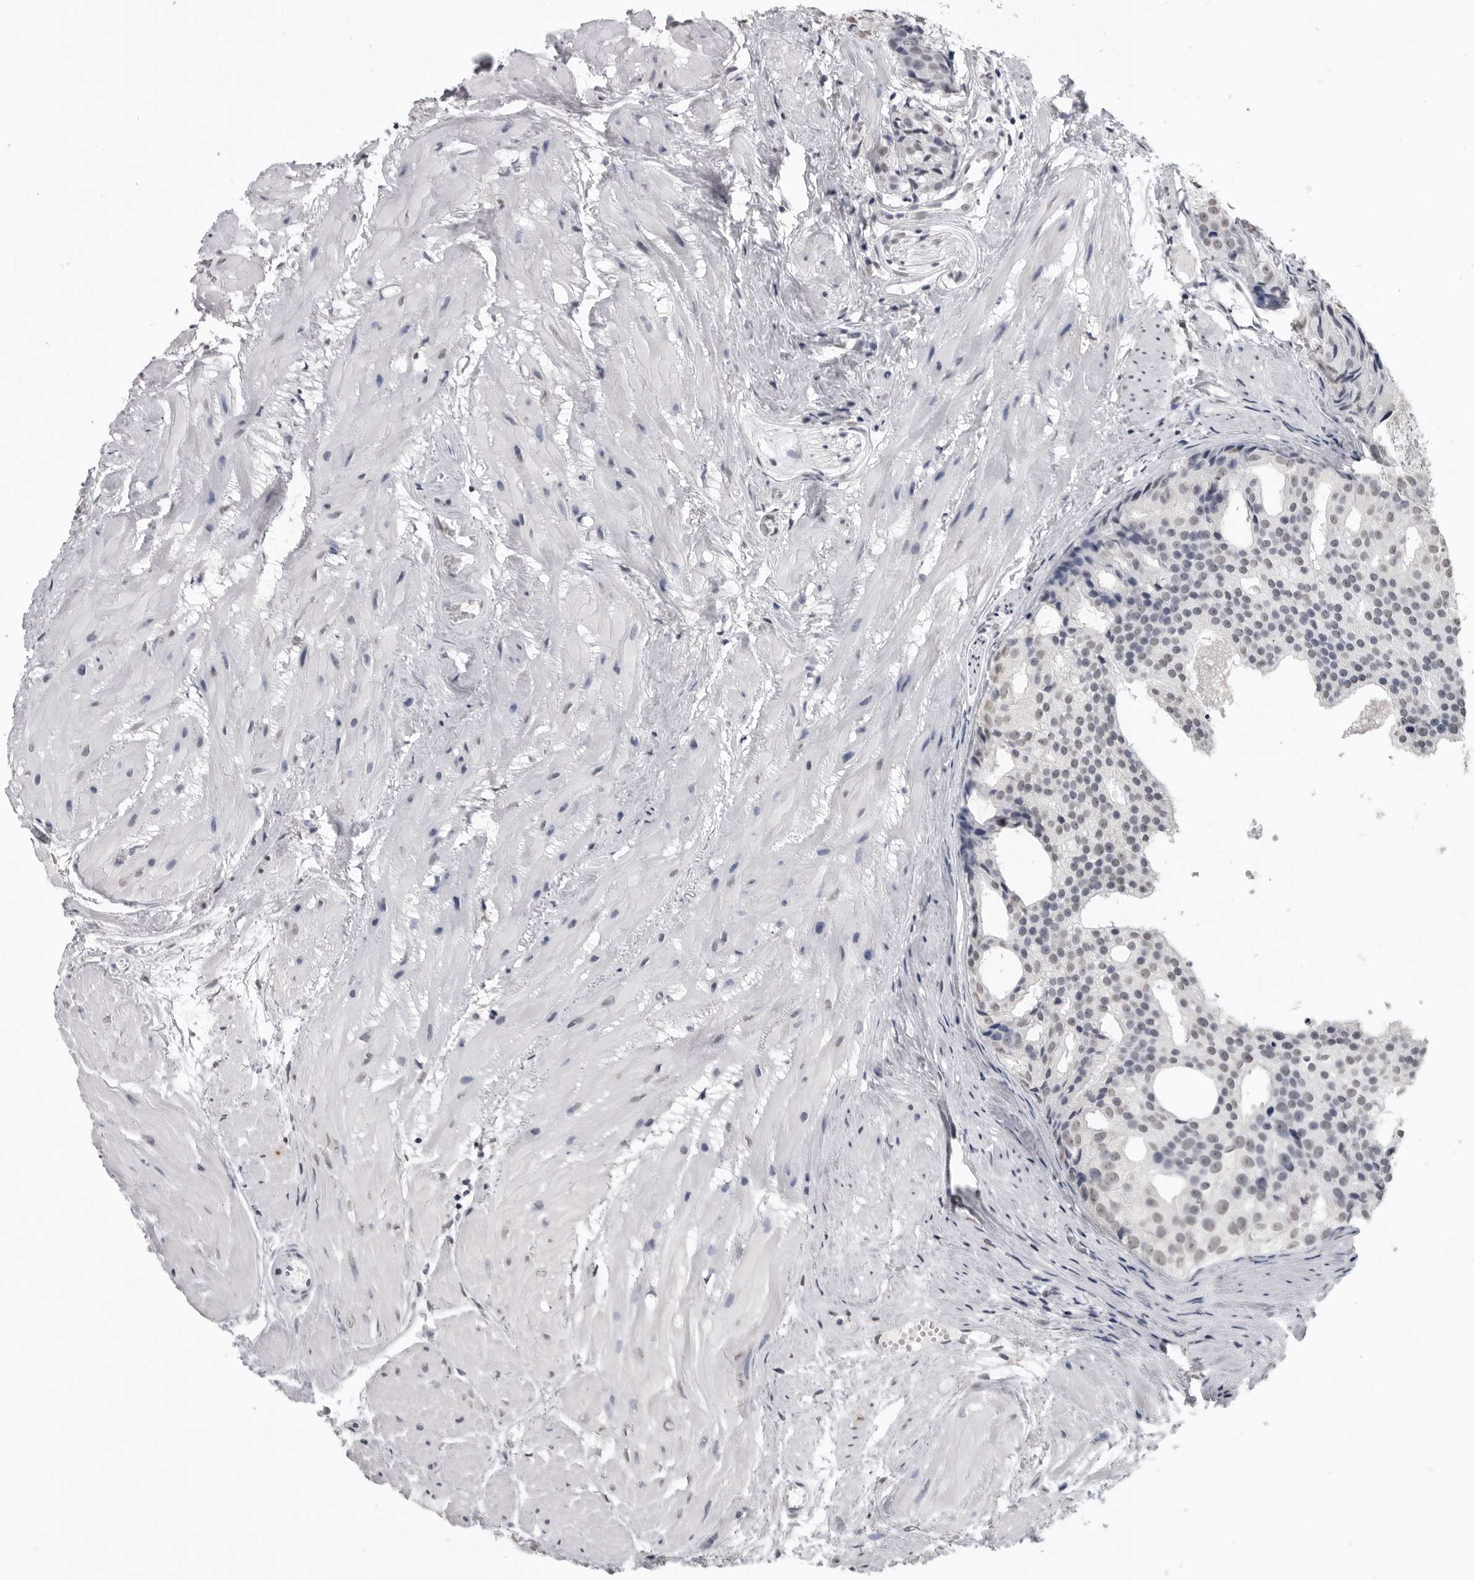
{"staining": {"intensity": "weak", "quantity": ">75%", "location": "nuclear"}, "tissue": "prostate cancer", "cell_type": "Tumor cells", "image_type": "cancer", "snomed": [{"axis": "morphology", "description": "Adenocarcinoma, Low grade"}, {"axis": "topography", "description": "Prostate"}], "caption": "Protein analysis of prostate cancer tissue demonstrates weak nuclear positivity in approximately >75% of tumor cells. (Brightfield microscopy of DAB IHC at high magnification).", "gene": "HEPACAM", "patient": {"sex": "male", "age": 88}}